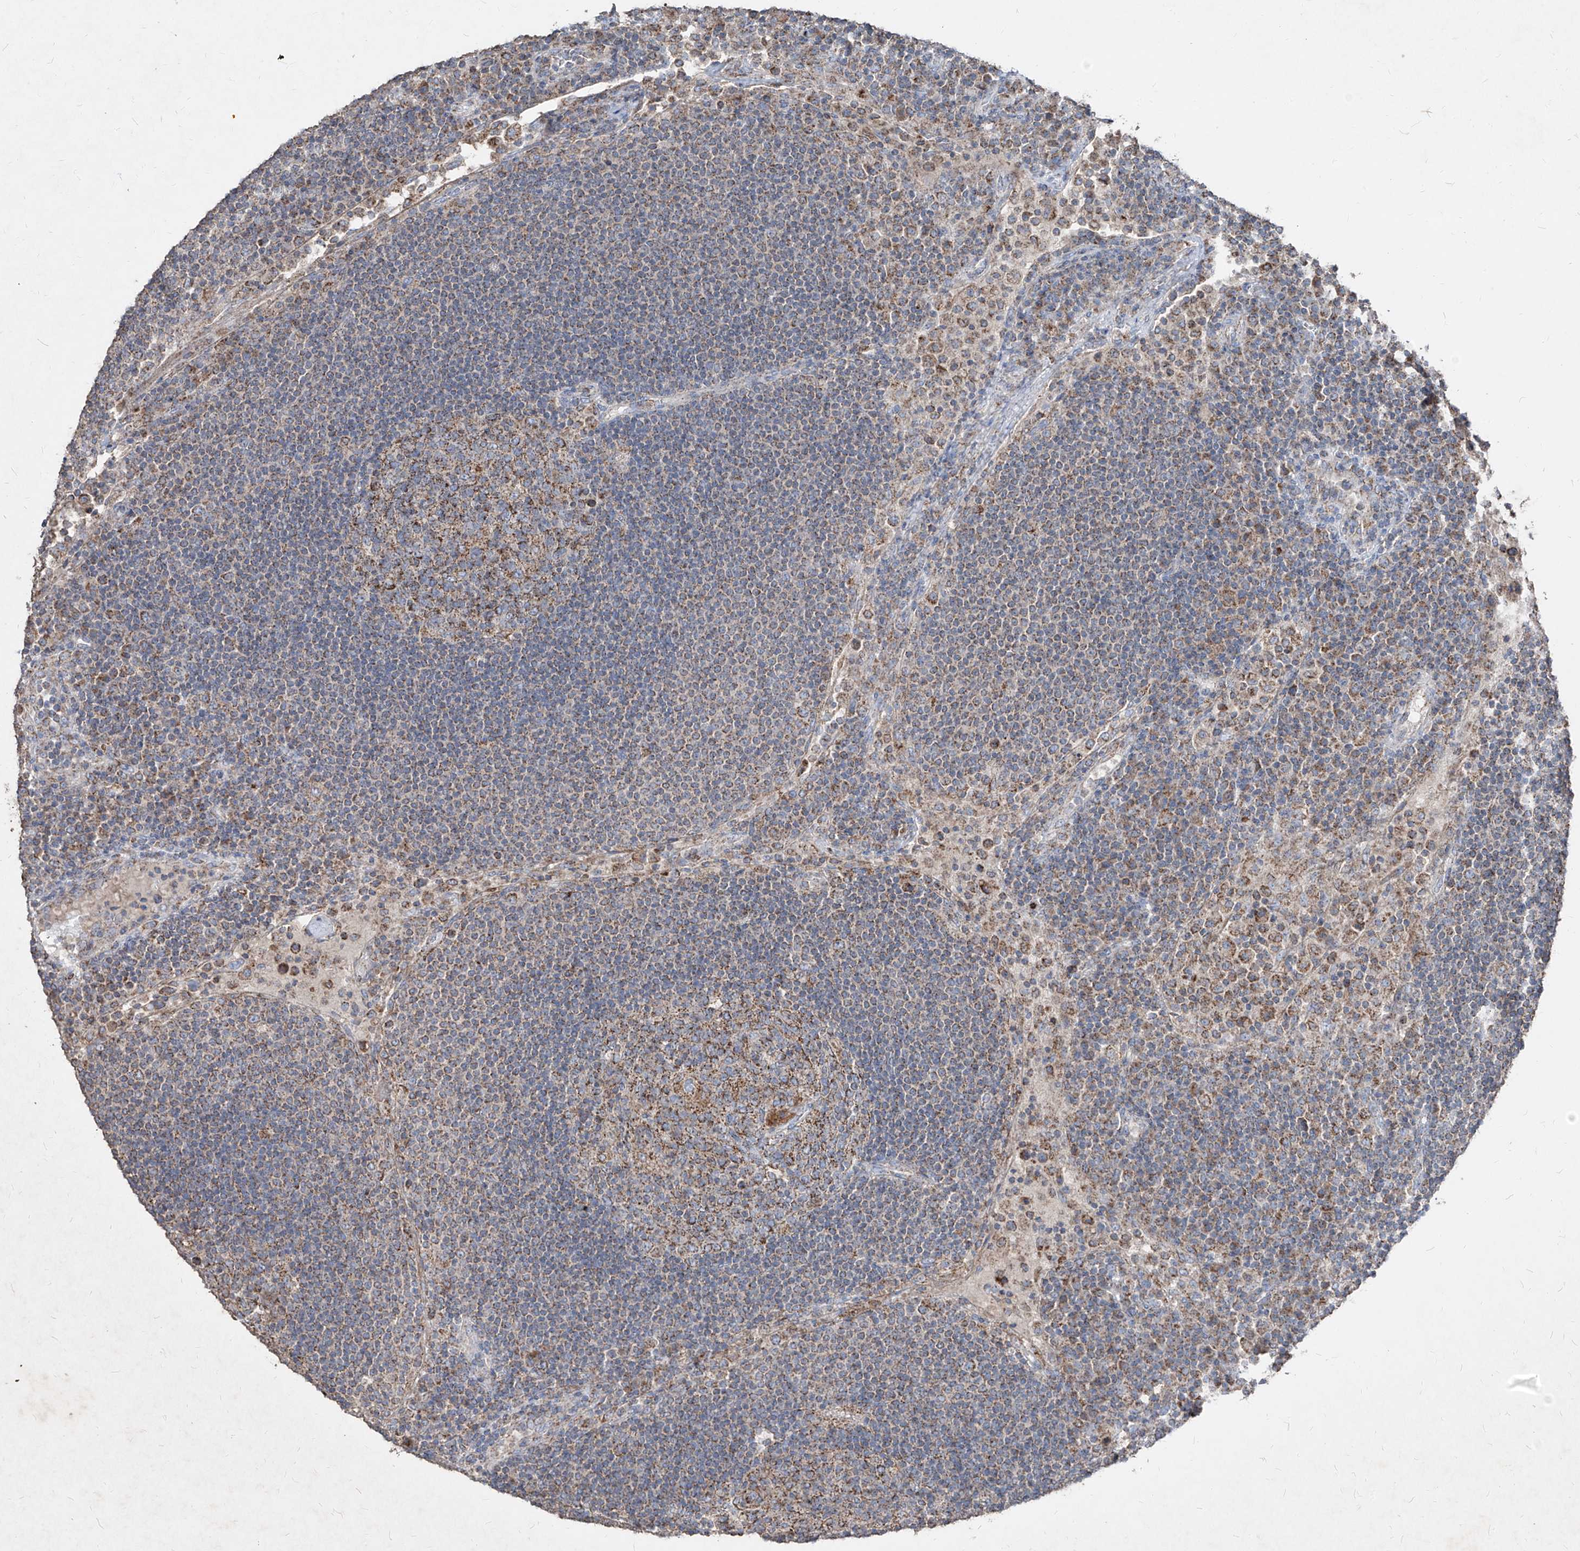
{"staining": {"intensity": "moderate", "quantity": "25%-75%", "location": "cytoplasmic/membranous"}, "tissue": "lymph node", "cell_type": "Germinal center cells", "image_type": "normal", "snomed": [{"axis": "morphology", "description": "Normal tissue, NOS"}, {"axis": "topography", "description": "Lymph node"}], "caption": "Brown immunohistochemical staining in unremarkable human lymph node reveals moderate cytoplasmic/membranous expression in approximately 25%-75% of germinal center cells.", "gene": "ABCD3", "patient": {"sex": "female", "age": 53}}